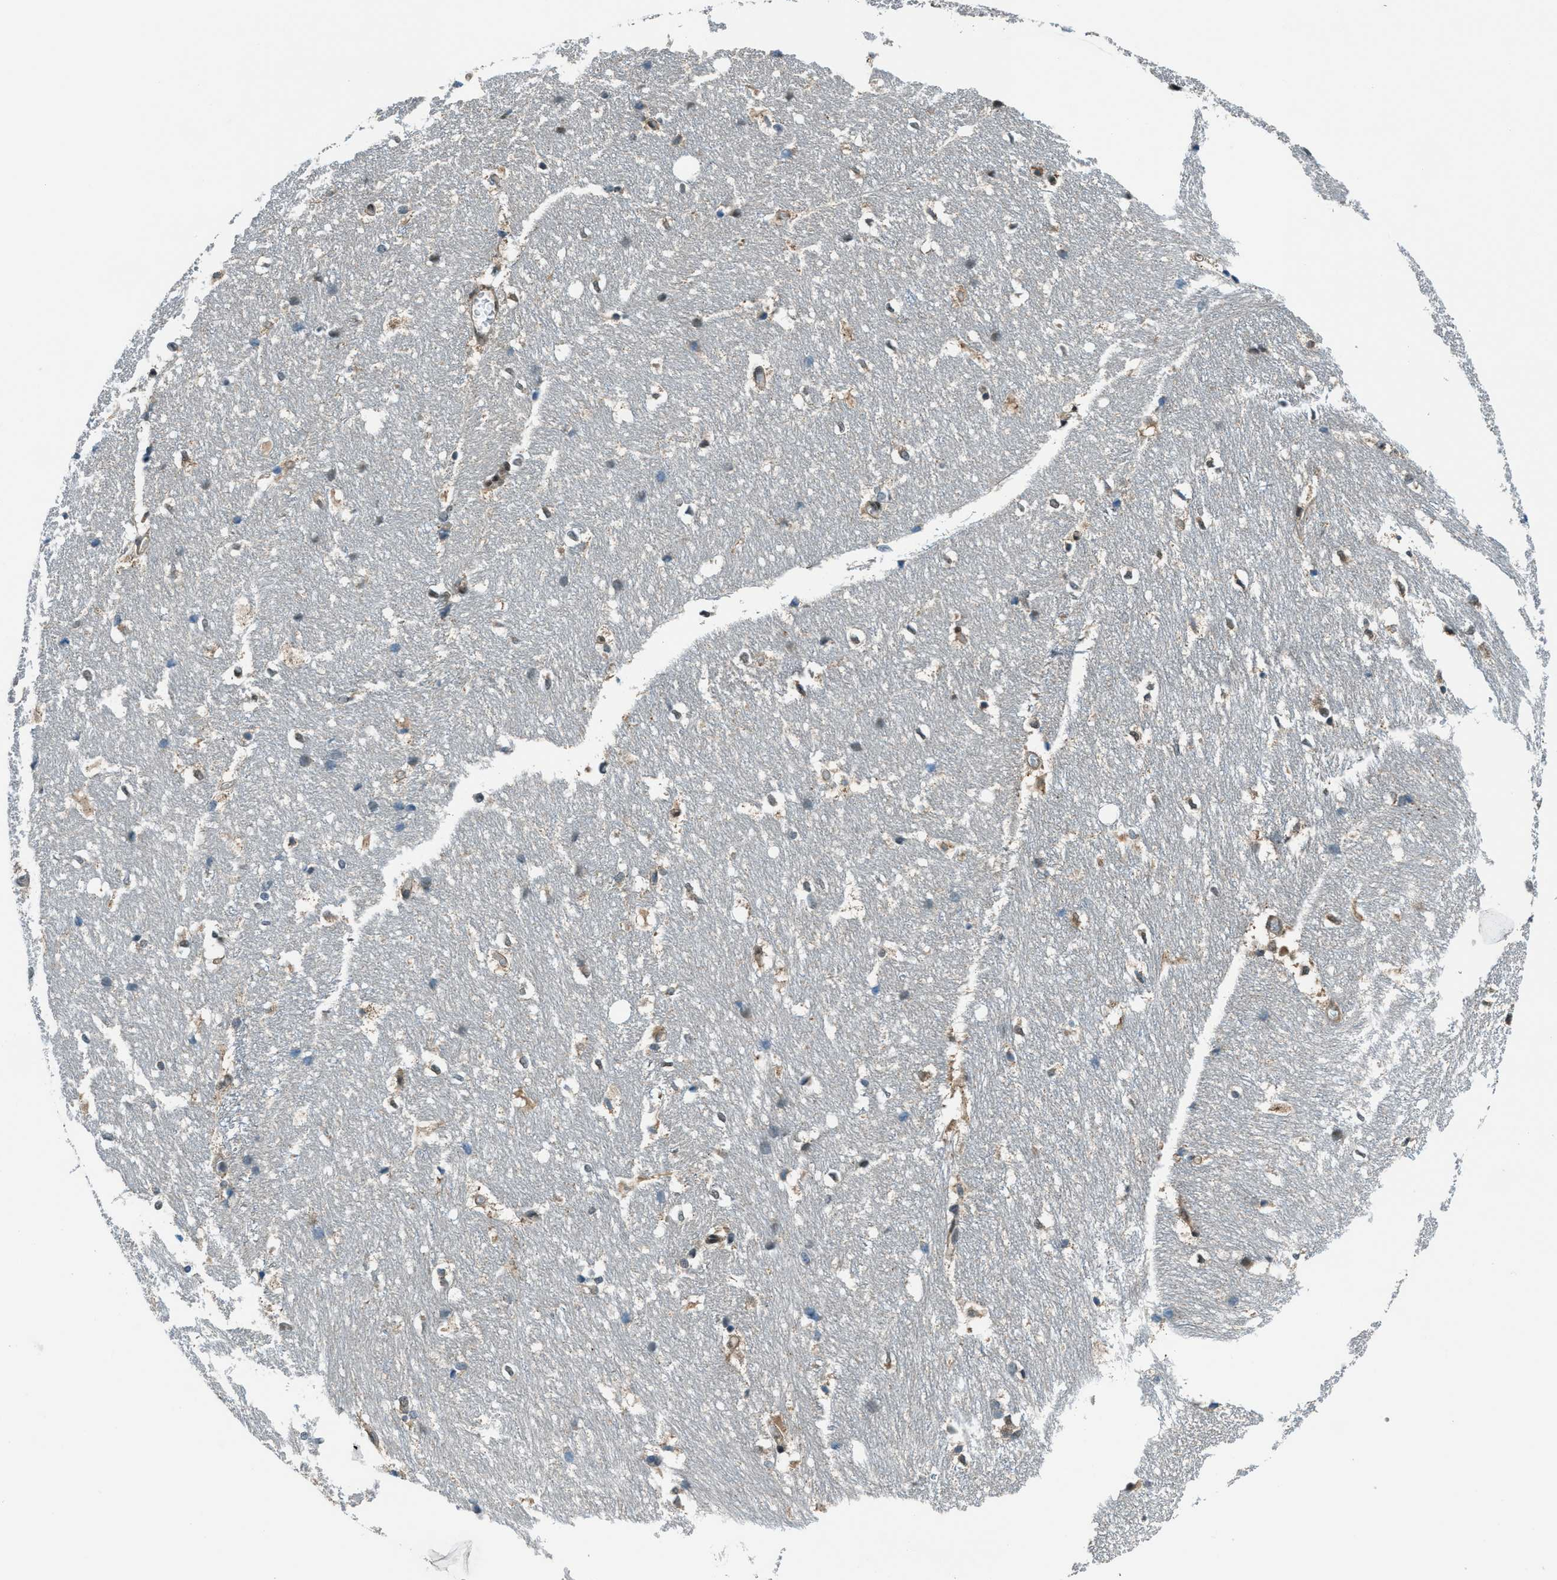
{"staining": {"intensity": "weak", "quantity": "<25%", "location": "cytoplasmic/membranous"}, "tissue": "hippocampus", "cell_type": "Glial cells", "image_type": "normal", "snomed": [{"axis": "morphology", "description": "Normal tissue, NOS"}, {"axis": "topography", "description": "Hippocampus"}], "caption": "DAB immunohistochemical staining of benign hippocampus displays no significant staining in glial cells.", "gene": "NPEPL1", "patient": {"sex": "female", "age": 19}}